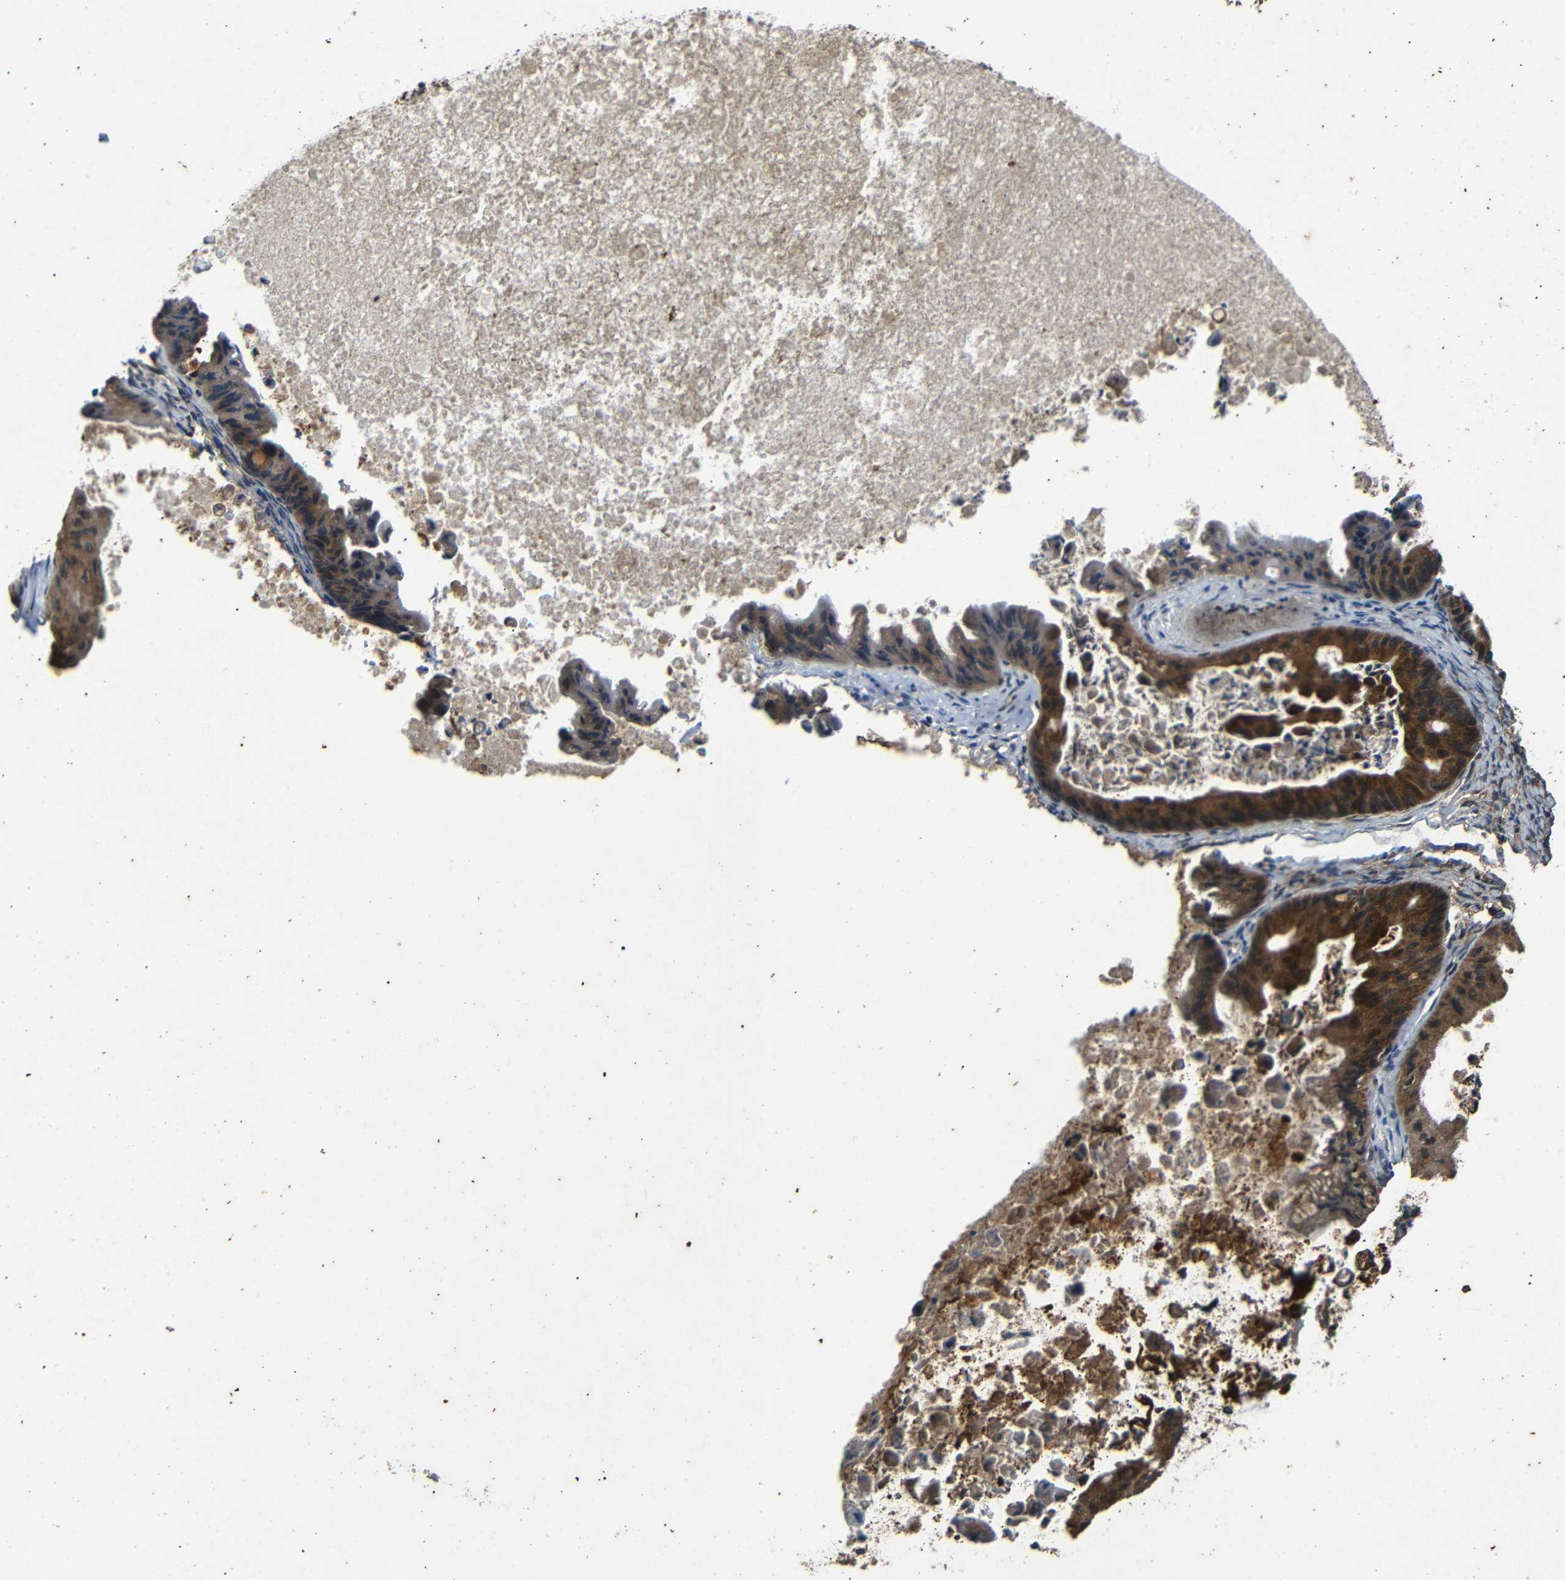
{"staining": {"intensity": "strong", "quantity": ">75%", "location": "cytoplasmic/membranous"}, "tissue": "ovarian cancer", "cell_type": "Tumor cells", "image_type": "cancer", "snomed": [{"axis": "morphology", "description": "Cystadenocarcinoma, mucinous, NOS"}, {"axis": "topography", "description": "Ovary"}], "caption": "Immunohistochemical staining of ovarian cancer (mucinous cystadenocarcinoma) displays high levels of strong cytoplasmic/membranous protein positivity in about >75% of tumor cells.", "gene": "TRPC1", "patient": {"sex": "female", "age": 37}}